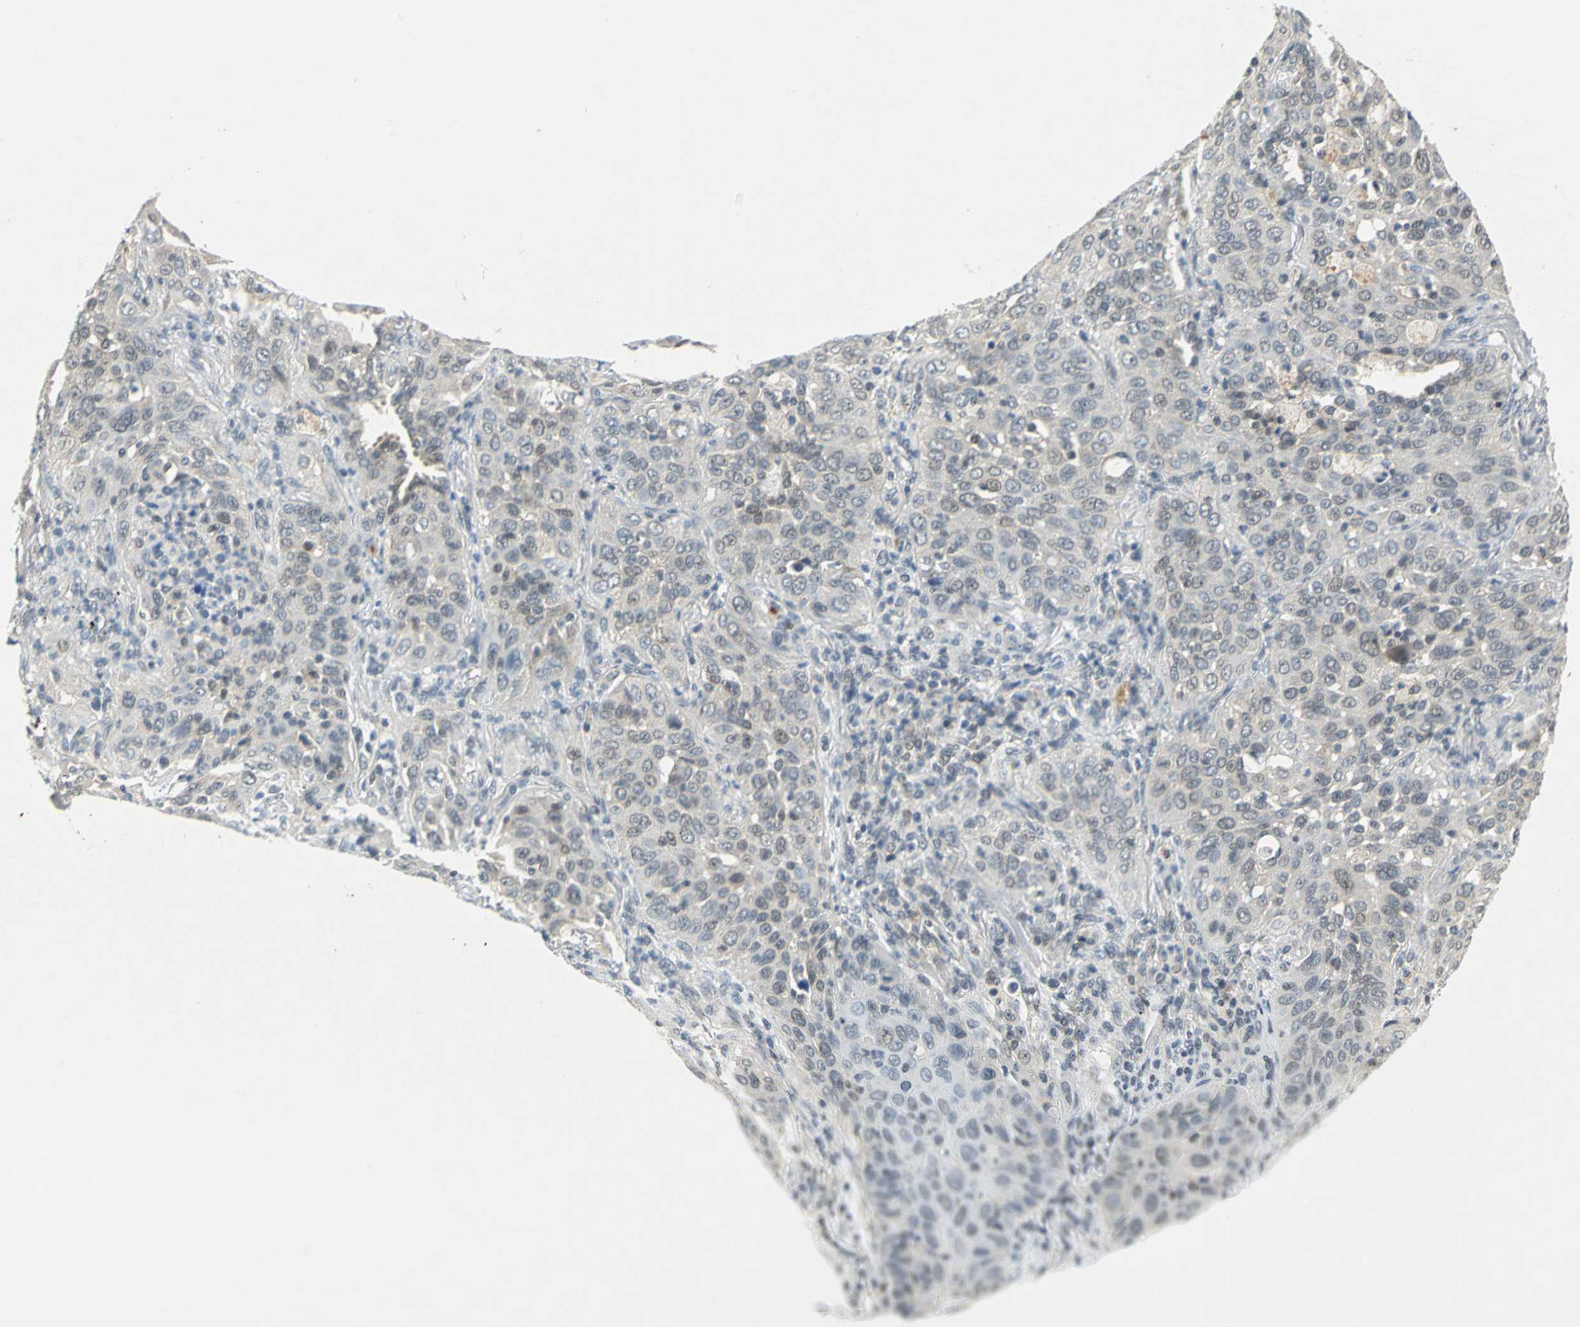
{"staining": {"intensity": "negative", "quantity": "none", "location": "none"}, "tissue": "lung cancer", "cell_type": "Tumor cells", "image_type": "cancer", "snomed": [{"axis": "morphology", "description": "Squamous cell carcinoma, NOS"}, {"axis": "topography", "description": "Lung"}], "caption": "This is a photomicrograph of immunohistochemistry staining of lung squamous cell carcinoma, which shows no positivity in tumor cells.", "gene": "PIN1", "patient": {"sex": "female", "age": 67}}